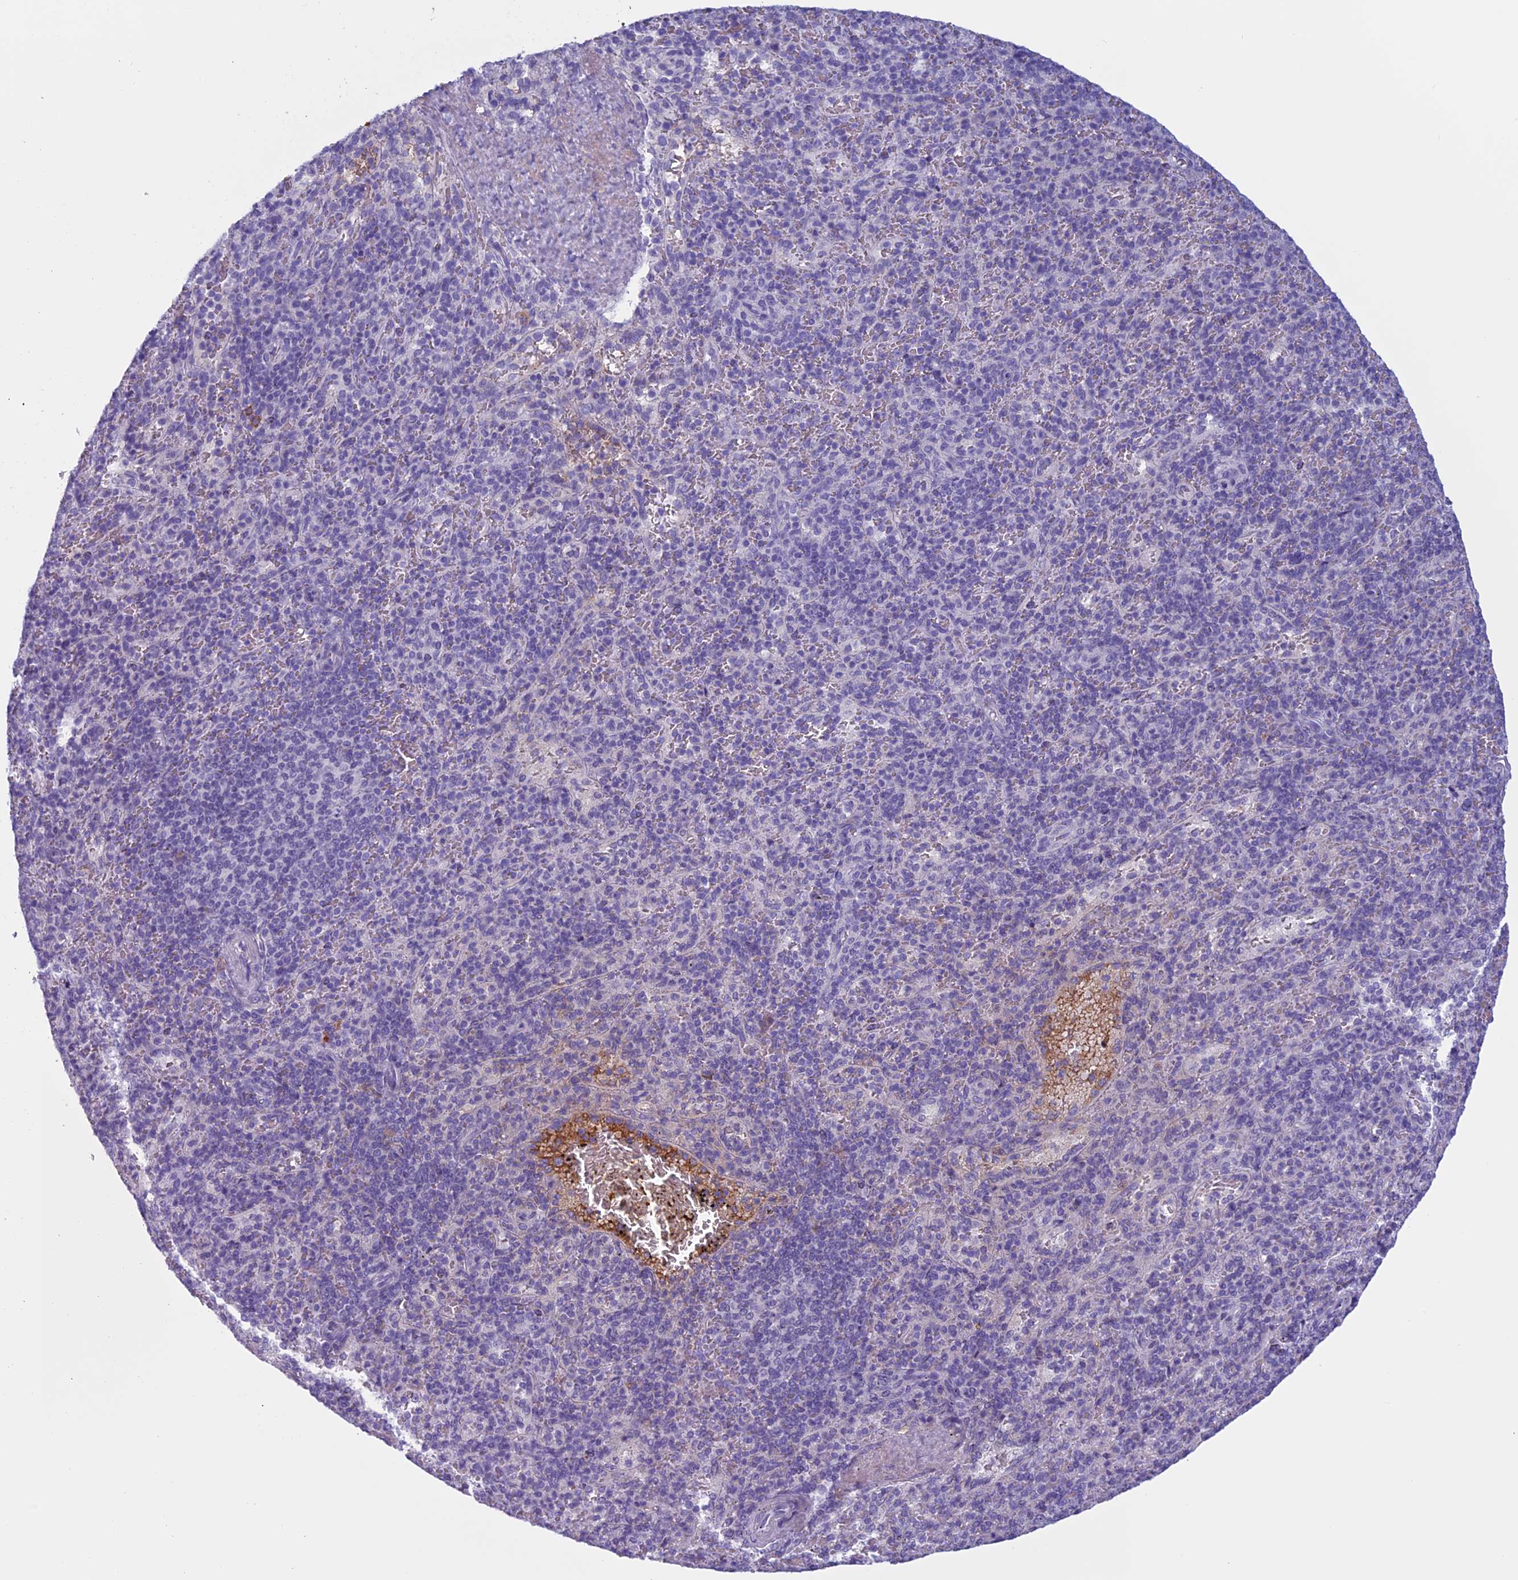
{"staining": {"intensity": "negative", "quantity": "none", "location": "none"}, "tissue": "spleen", "cell_type": "Cells in red pulp", "image_type": "normal", "snomed": [{"axis": "morphology", "description": "Normal tissue, NOS"}, {"axis": "topography", "description": "Spleen"}], "caption": "DAB immunohistochemical staining of normal spleen displays no significant expression in cells in red pulp.", "gene": "ANGPTL2", "patient": {"sex": "male", "age": 82}}